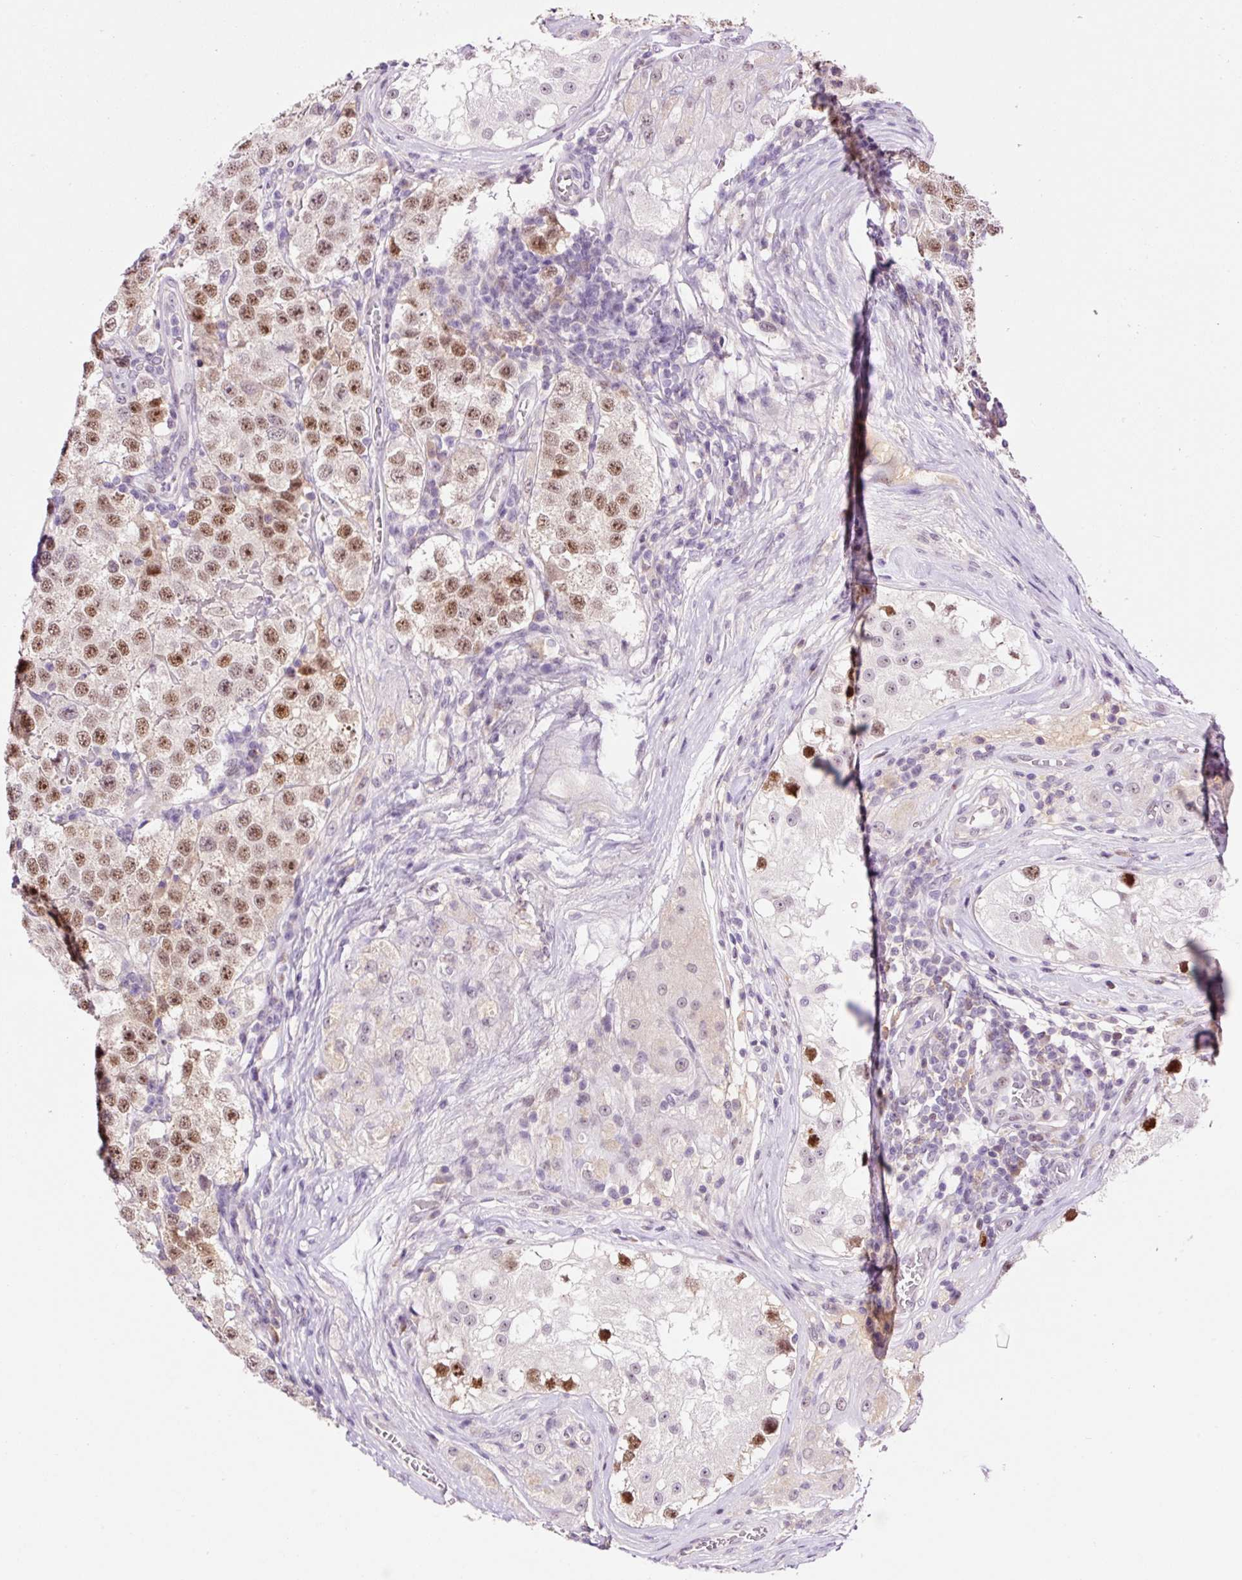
{"staining": {"intensity": "moderate", "quantity": ">75%", "location": "nuclear"}, "tissue": "testis cancer", "cell_type": "Tumor cells", "image_type": "cancer", "snomed": [{"axis": "morphology", "description": "Seminoma, NOS"}, {"axis": "topography", "description": "Testis"}], "caption": "Approximately >75% of tumor cells in human testis cancer (seminoma) reveal moderate nuclear protein positivity as visualized by brown immunohistochemical staining.", "gene": "DPPA4", "patient": {"sex": "male", "age": 34}}